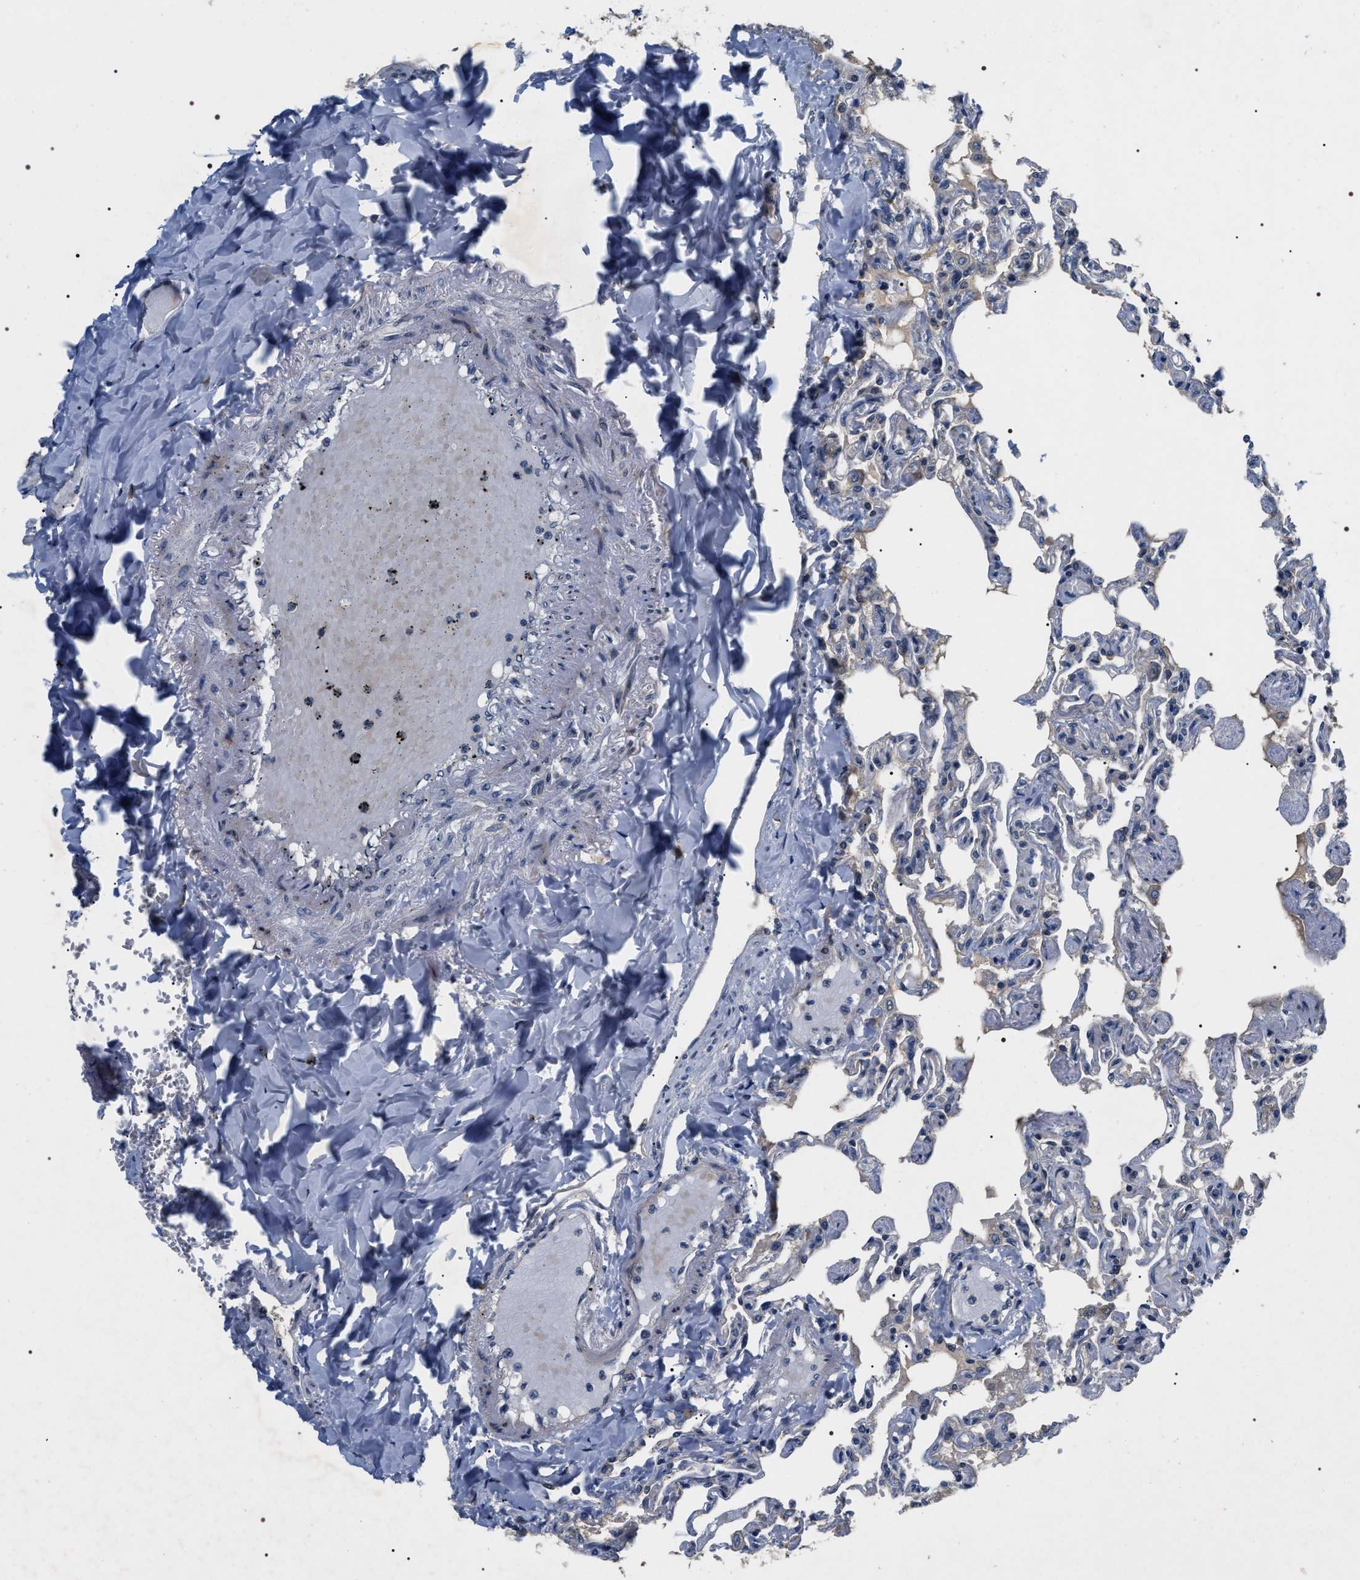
{"staining": {"intensity": "negative", "quantity": "none", "location": "none"}, "tissue": "lung", "cell_type": "Alveolar cells", "image_type": "normal", "snomed": [{"axis": "morphology", "description": "Normal tissue, NOS"}, {"axis": "topography", "description": "Lung"}], "caption": "The IHC micrograph has no significant positivity in alveolar cells of lung. (DAB immunohistochemistry (IHC) visualized using brightfield microscopy, high magnification).", "gene": "IFT81", "patient": {"sex": "male", "age": 21}}